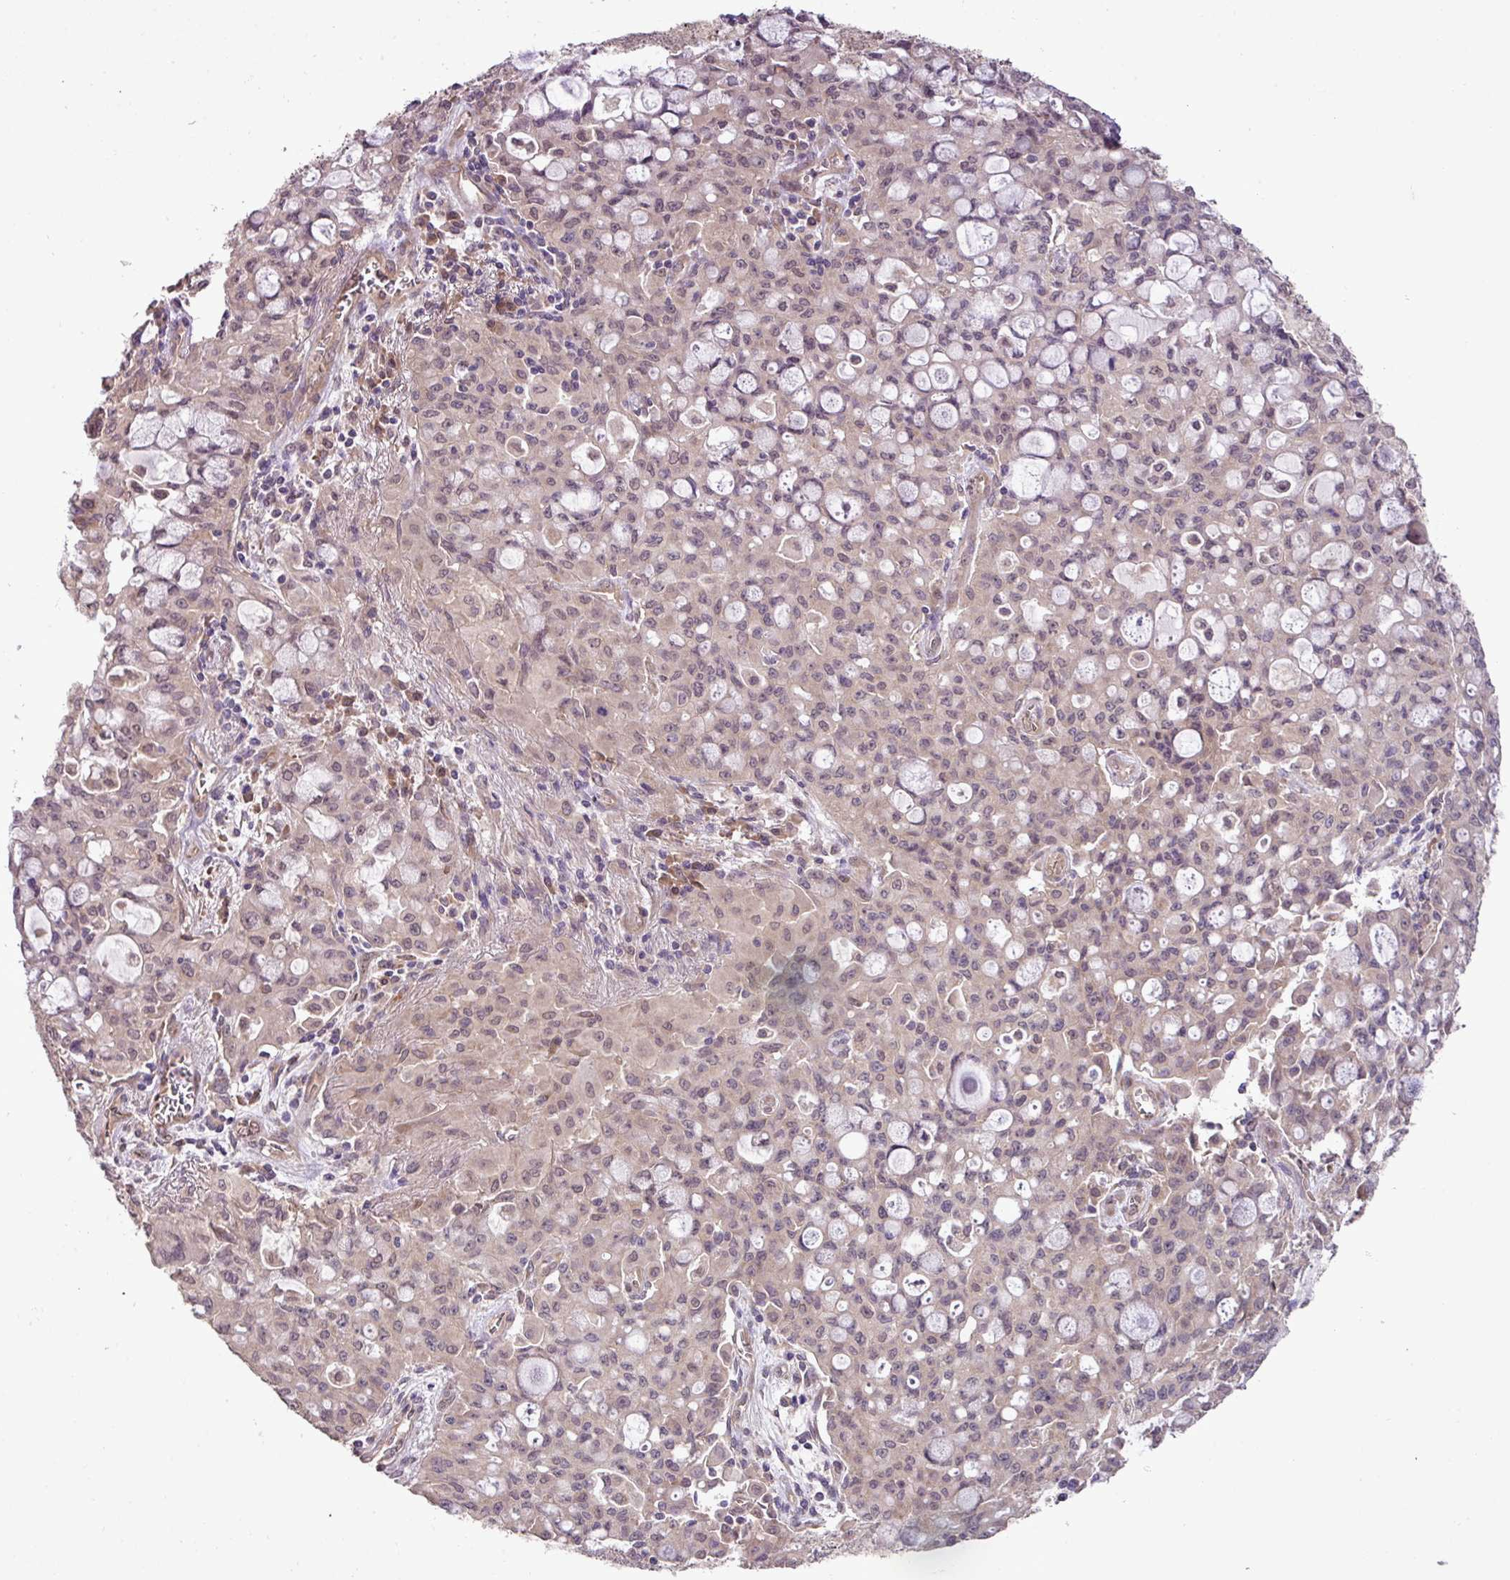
{"staining": {"intensity": "weak", "quantity": "<25%", "location": "cytoplasmic/membranous,nuclear"}, "tissue": "lung cancer", "cell_type": "Tumor cells", "image_type": "cancer", "snomed": [{"axis": "morphology", "description": "Adenocarcinoma, NOS"}, {"axis": "topography", "description": "Lung"}], "caption": "An immunohistochemistry (IHC) micrograph of adenocarcinoma (lung) is shown. There is no staining in tumor cells of adenocarcinoma (lung).", "gene": "DNAAF4", "patient": {"sex": "female", "age": 44}}